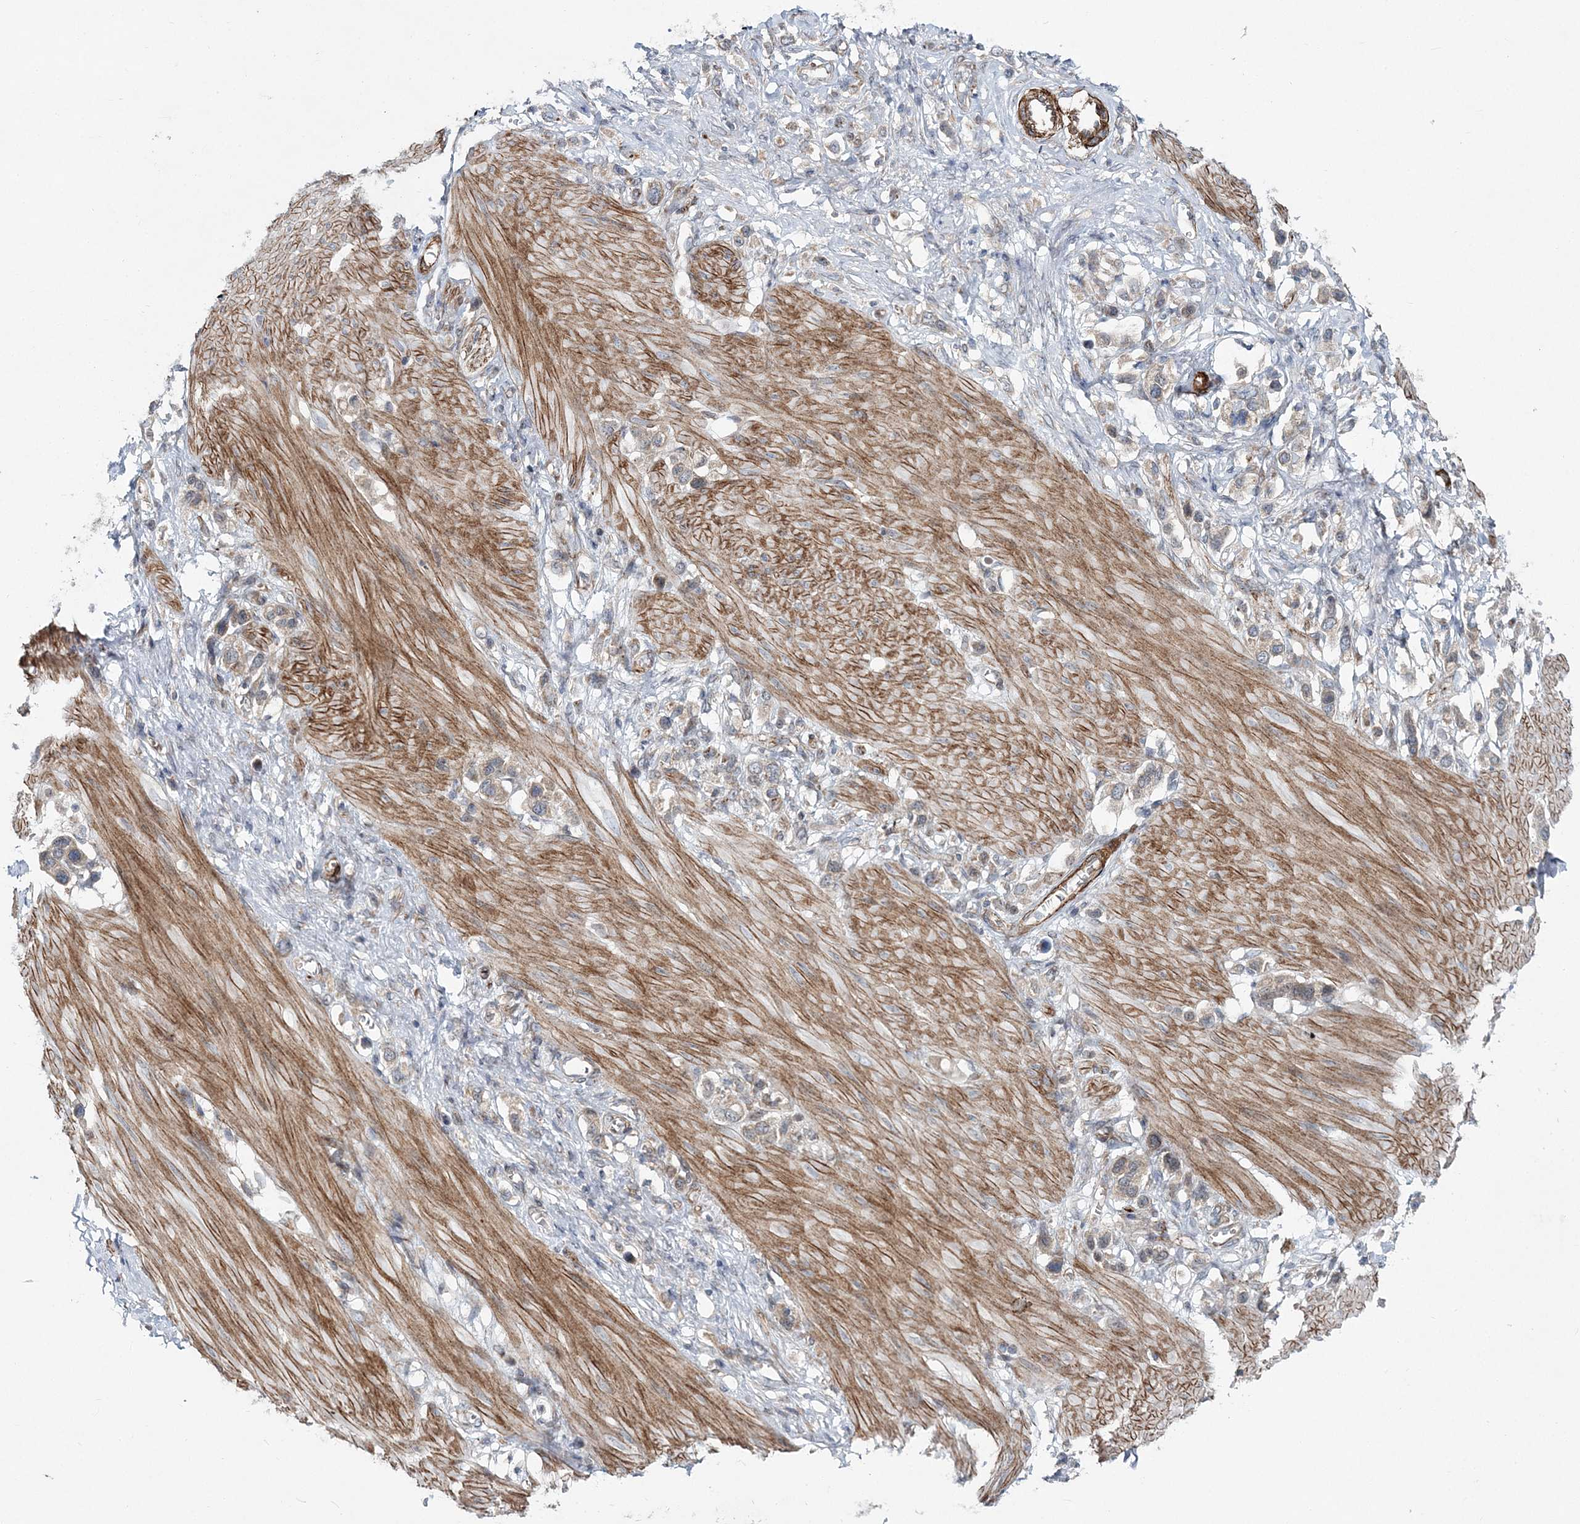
{"staining": {"intensity": "weak", "quantity": "<25%", "location": "cytoplasmic/membranous"}, "tissue": "stomach cancer", "cell_type": "Tumor cells", "image_type": "cancer", "snomed": [{"axis": "morphology", "description": "Adenocarcinoma, NOS"}, {"axis": "topography", "description": "Stomach"}], "caption": "The immunohistochemistry (IHC) photomicrograph has no significant staining in tumor cells of adenocarcinoma (stomach) tissue. Brightfield microscopy of IHC stained with DAB (brown) and hematoxylin (blue), captured at high magnification.", "gene": "NBAS", "patient": {"sex": "female", "age": 65}}